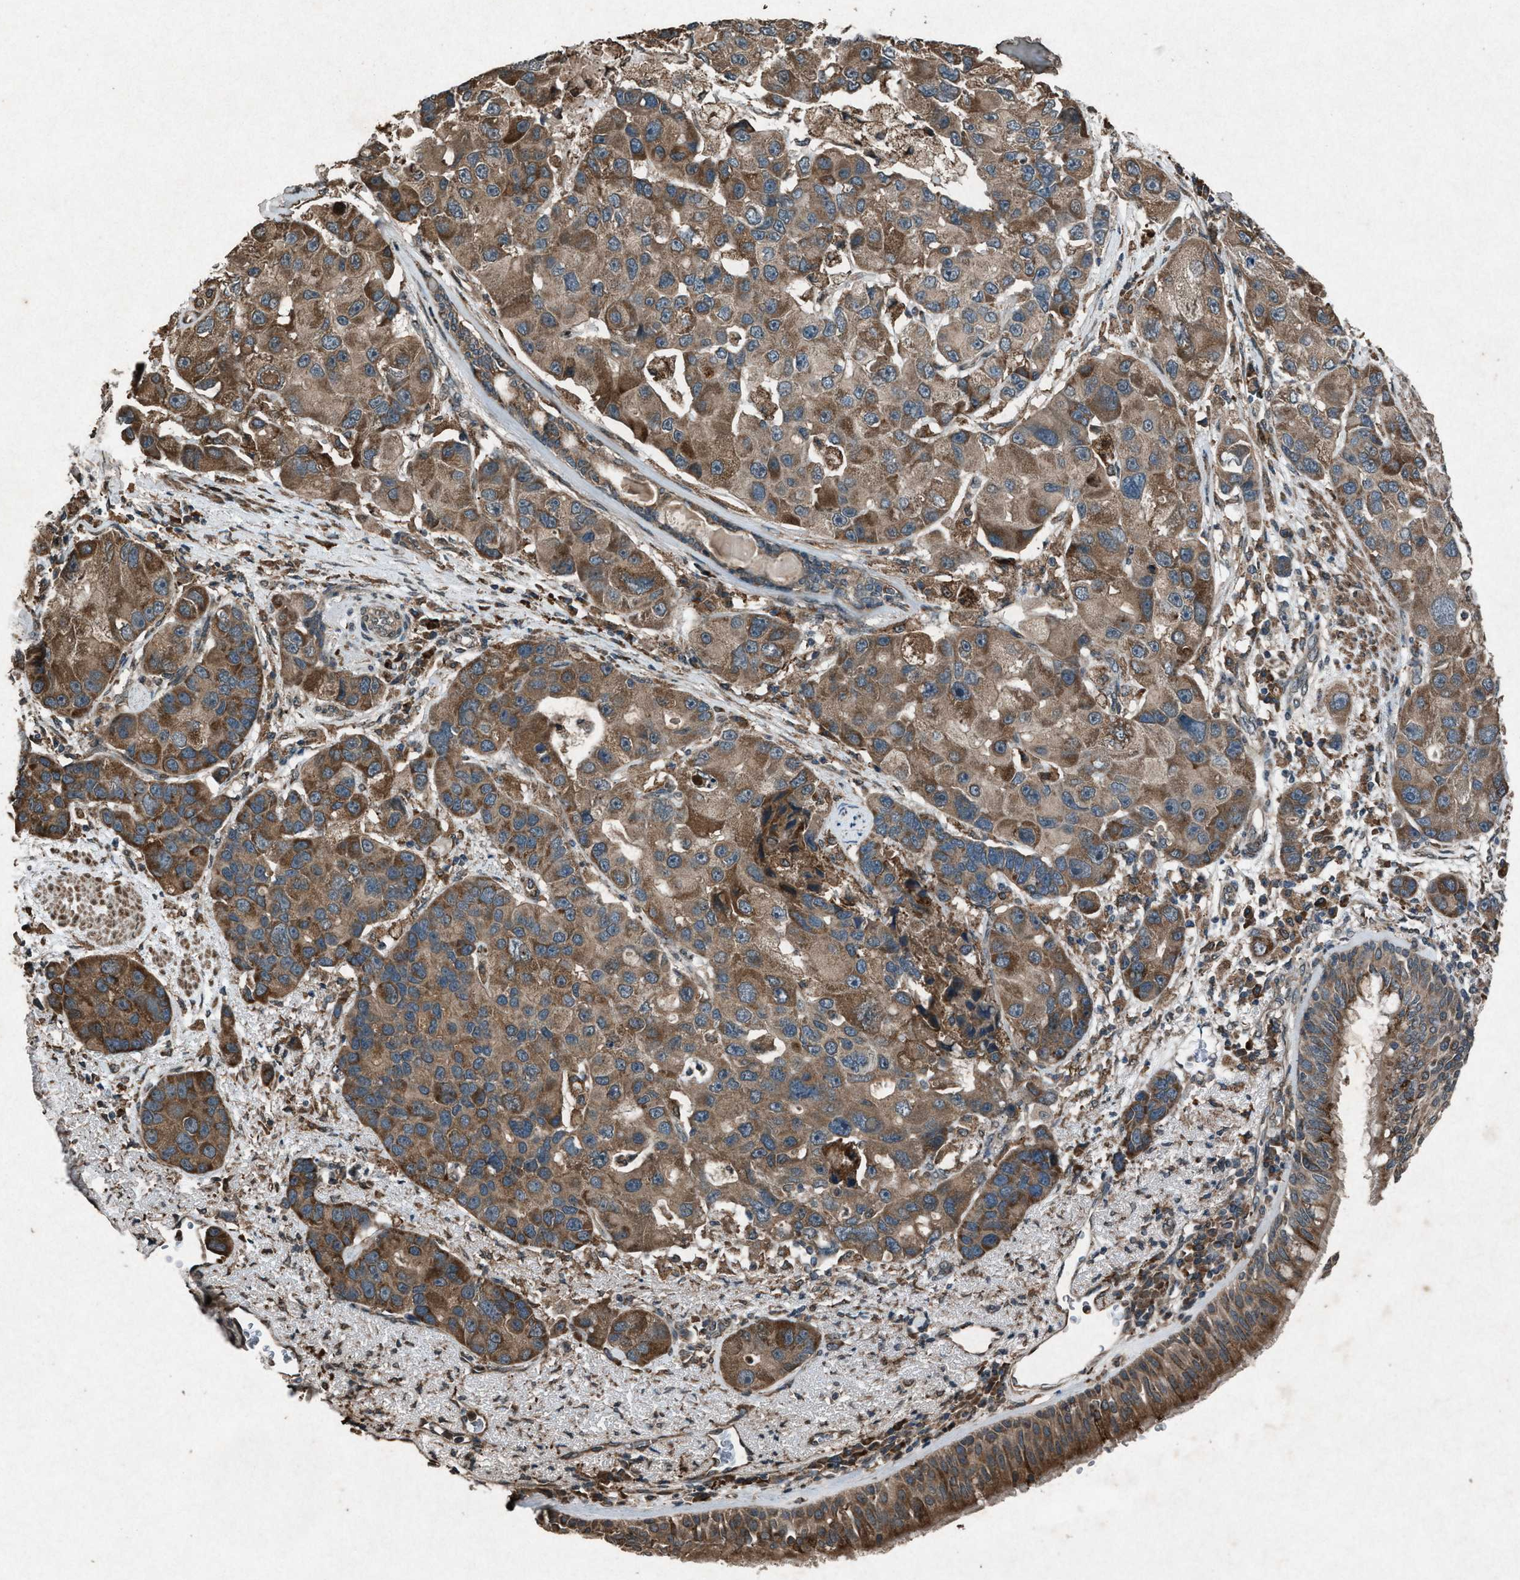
{"staining": {"intensity": "moderate", "quantity": ">75%", "location": "cytoplasmic/membranous"}, "tissue": "bronchus", "cell_type": "Respiratory epithelial cells", "image_type": "normal", "snomed": [{"axis": "morphology", "description": "Normal tissue, NOS"}, {"axis": "morphology", "description": "Adenocarcinoma, NOS"}, {"axis": "morphology", "description": "Adenocarcinoma, metastatic, NOS"}, {"axis": "topography", "description": "Lymph node"}, {"axis": "topography", "description": "Bronchus"}, {"axis": "topography", "description": "Lung"}], "caption": "Protein staining of unremarkable bronchus exhibits moderate cytoplasmic/membranous positivity in about >75% of respiratory epithelial cells. The protein is stained brown, and the nuclei are stained in blue (DAB IHC with brightfield microscopy, high magnification).", "gene": "CALR", "patient": {"sex": "female", "age": 54}}